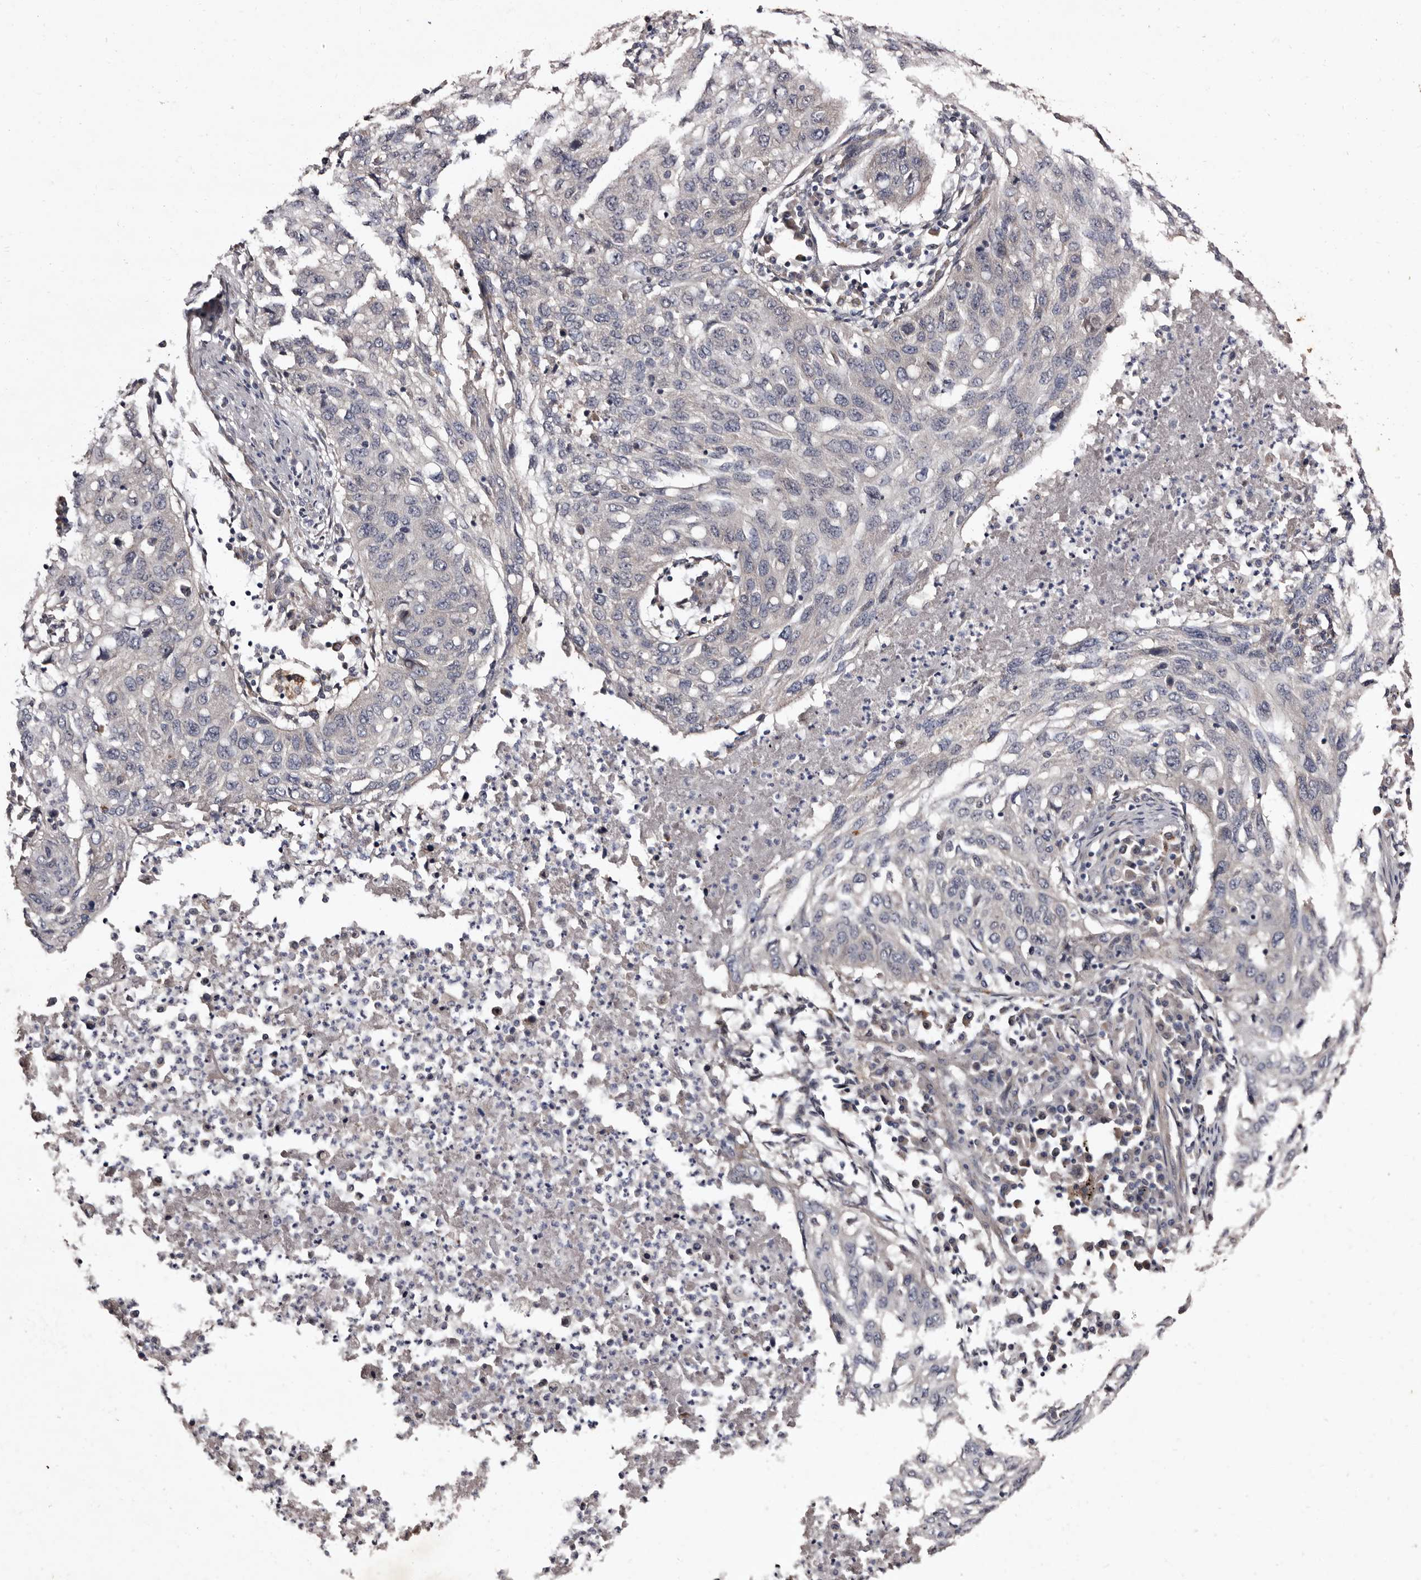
{"staining": {"intensity": "negative", "quantity": "none", "location": "none"}, "tissue": "lung cancer", "cell_type": "Tumor cells", "image_type": "cancer", "snomed": [{"axis": "morphology", "description": "Squamous cell carcinoma, NOS"}, {"axis": "topography", "description": "Lung"}], "caption": "Tumor cells show no significant protein expression in lung squamous cell carcinoma.", "gene": "FAM91A1", "patient": {"sex": "female", "age": 63}}